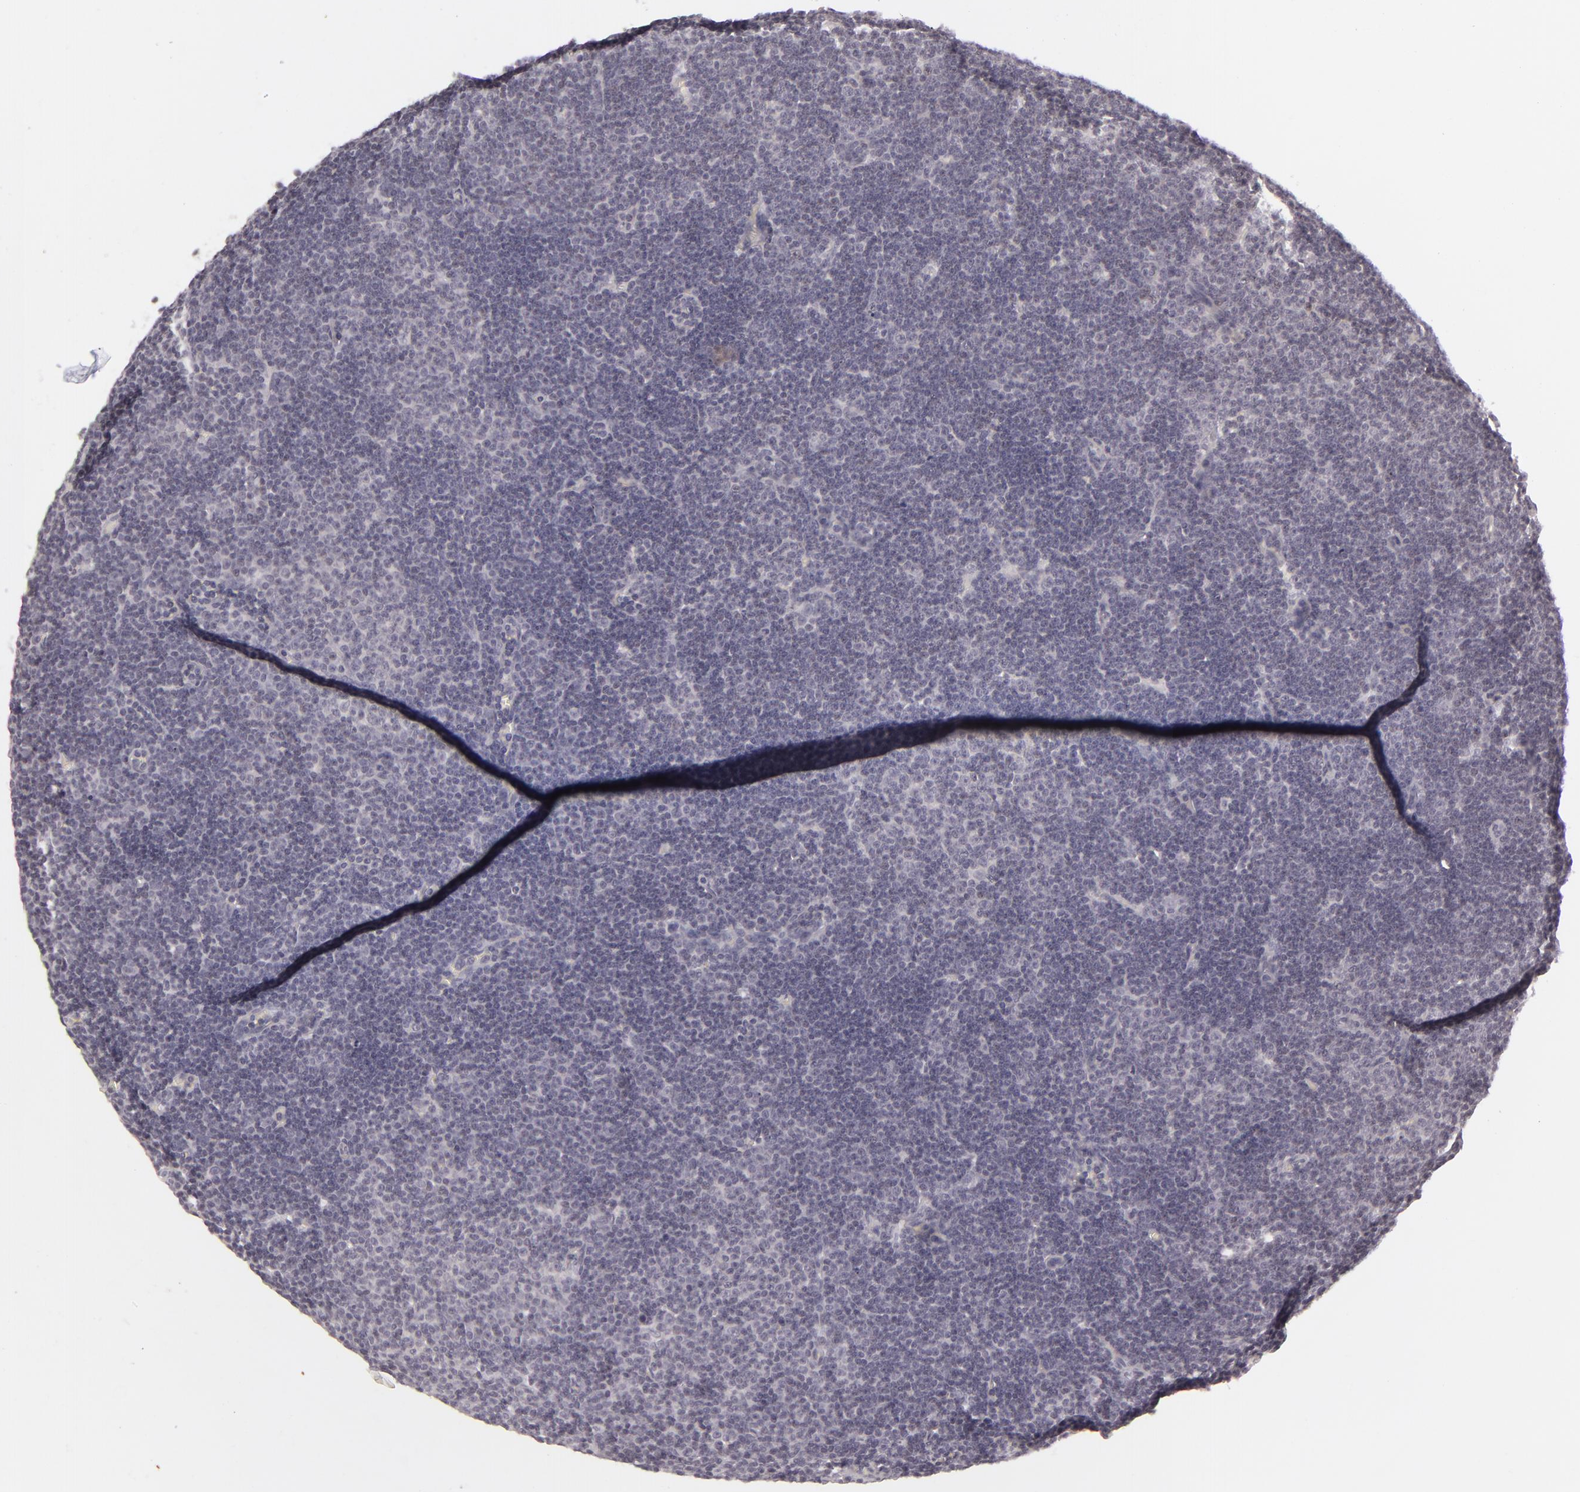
{"staining": {"intensity": "negative", "quantity": "none", "location": "none"}, "tissue": "lymphoma", "cell_type": "Tumor cells", "image_type": "cancer", "snomed": [{"axis": "morphology", "description": "Malignant lymphoma, non-Hodgkin's type, Low grade"}, {"axis": "topography", "description": "Lymph node"}], "caption": "Tumor cells are negative for brown protein staining in lymphoma.", "gene": "DLG3", "patient": {"sex": "male", "age": 57}}